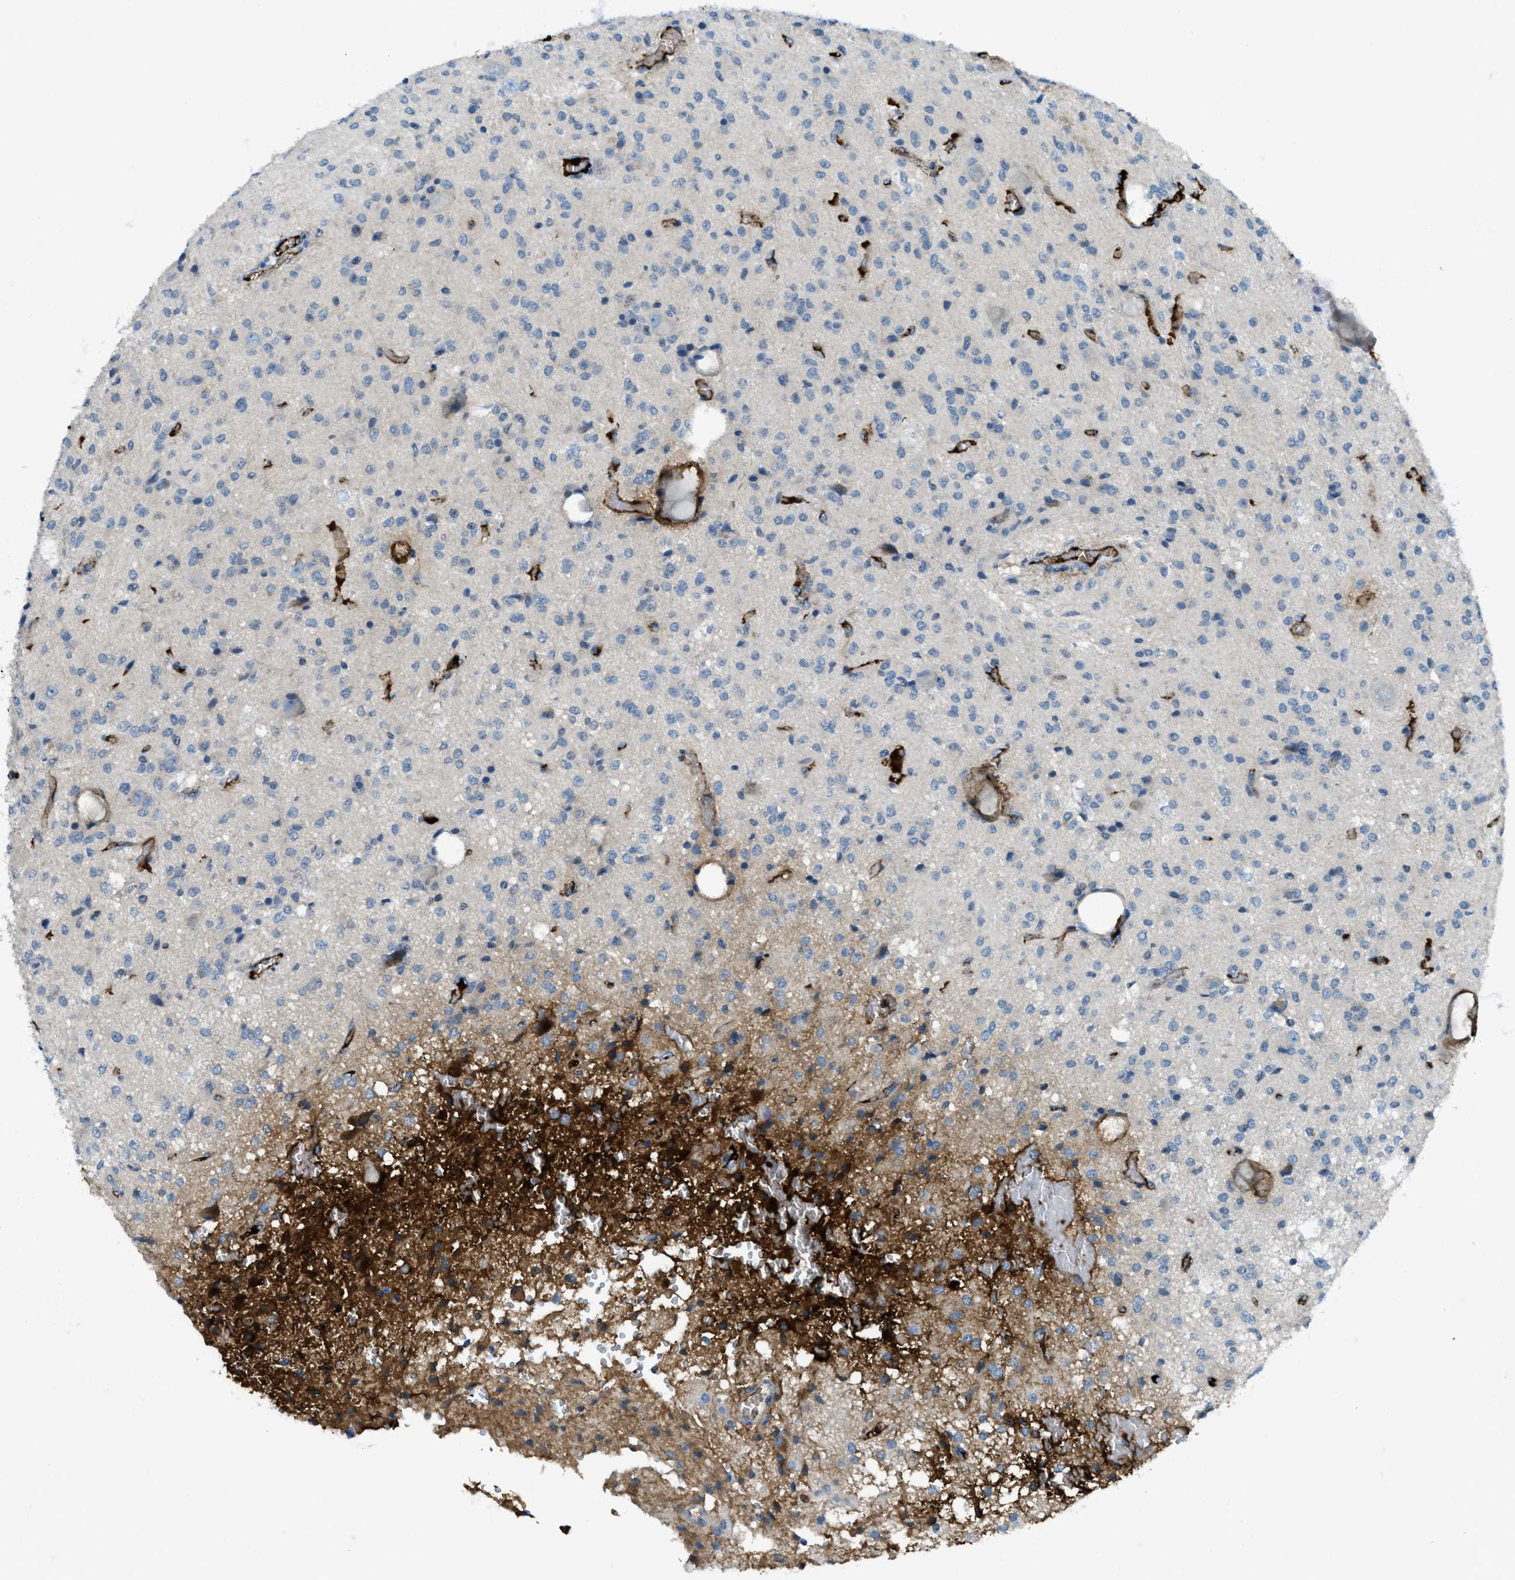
{"staining": {"intensity": "negative", "quantity": "none", "location": "none"}, "tissue": "glioma", "cell_type": "Tumor cells", "image_type": "cancer", "snomed": [{"axis": "morphology", "description": "Glioma, malignant, High grade"}, {"axis": "topography", "description": "Brain"}], "caption": "An IHC photomicrograph of glioma is shown. There is no staining in tumor cells of glioma. (DAB (3,3'-diaminobenzidine) immunohistochemistry visualized using brightfield microscopy, high magnification).", "gene": "TRIM59", "patient": {"sex": "female", "age": 59}}